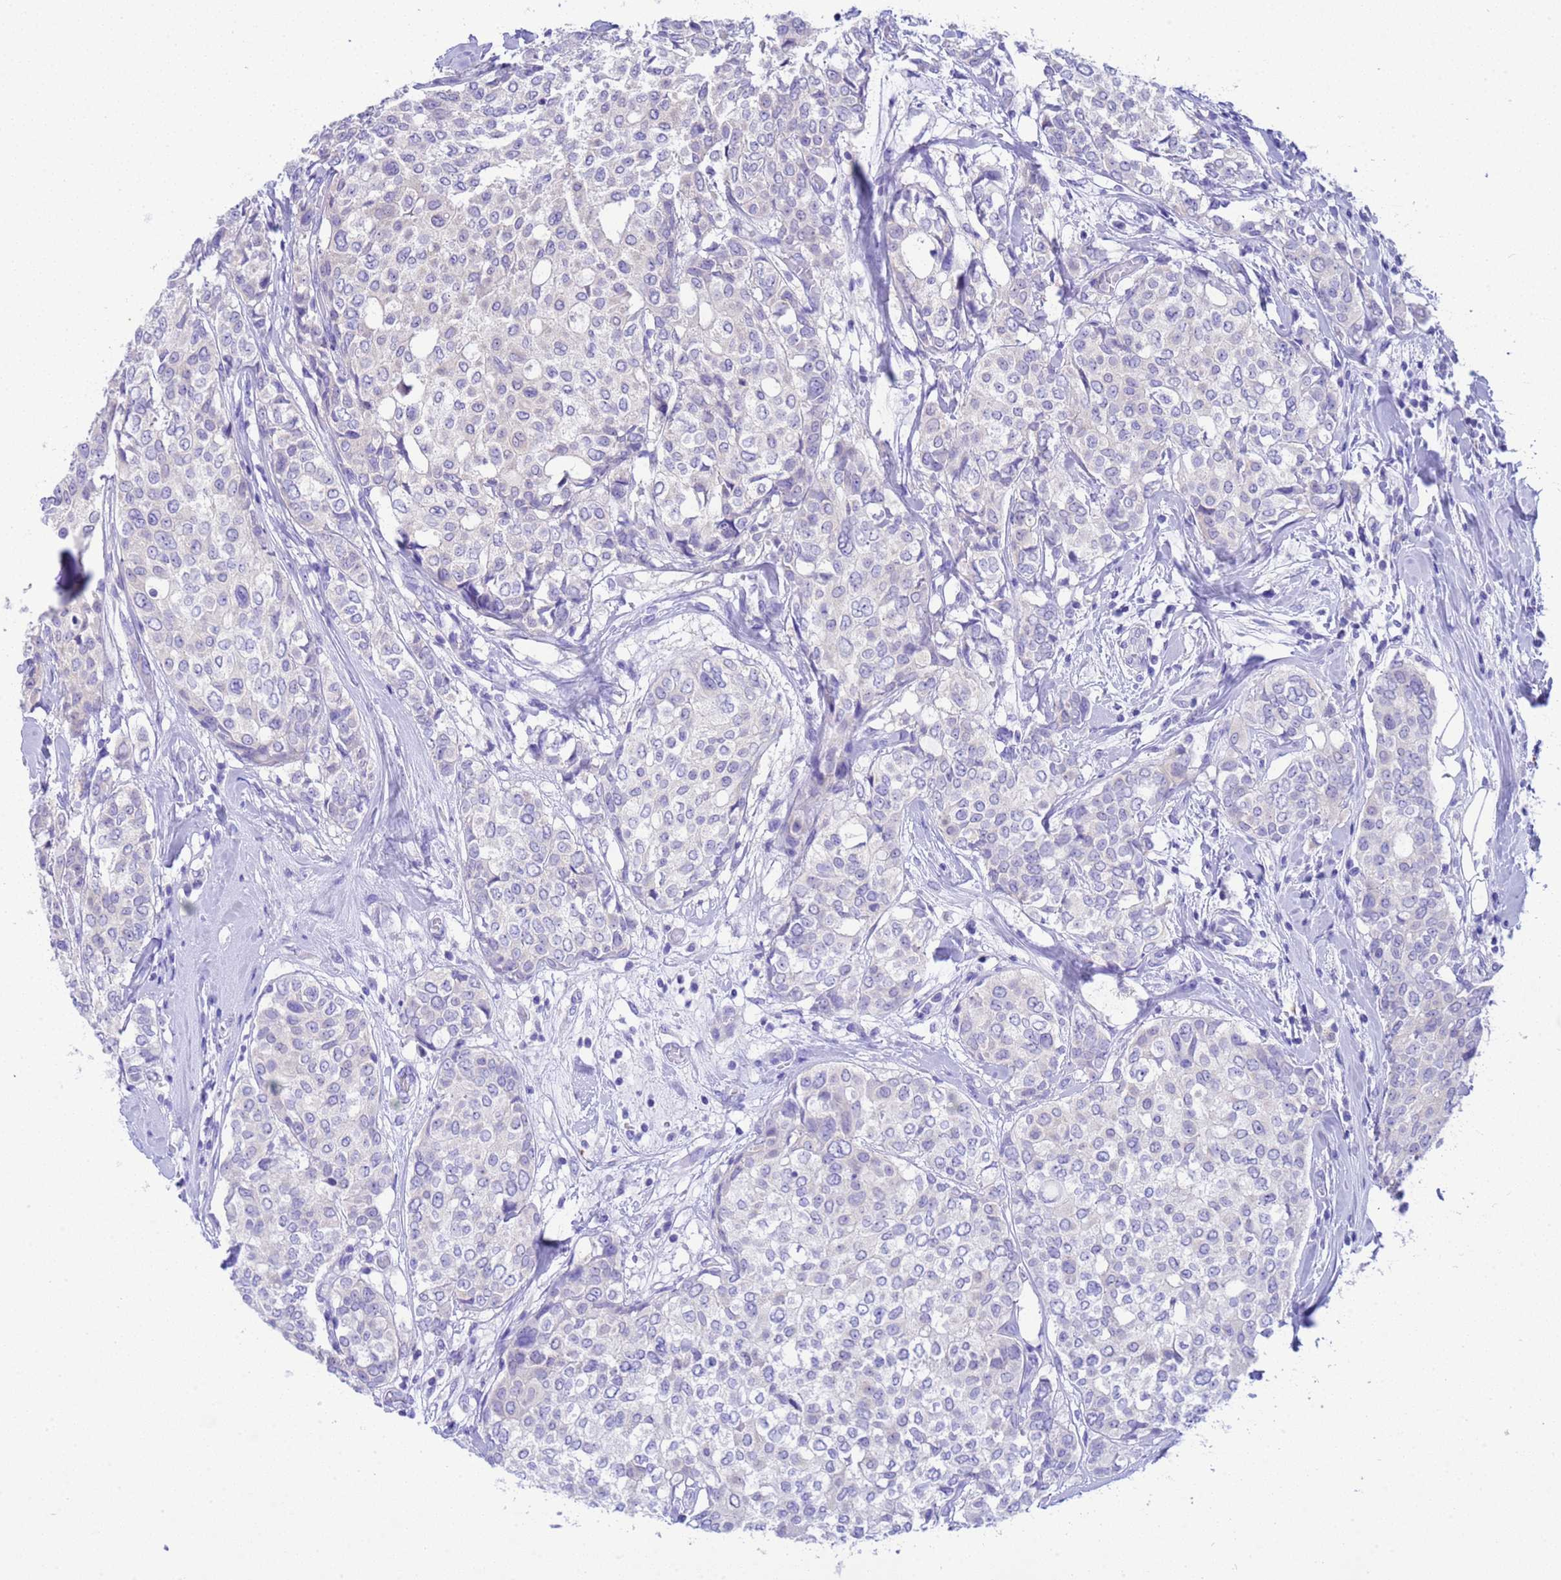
{"staining": {"intensity": "negative", "quantity": "none", "location": "none"}, "tissue": "breast cancer", "cell_type": "Tumor cells", "image_type": "cancer", "snomed": [{"axis": "morphology", "description": "Lobular carcinoma"}, {"axis": "topography", "description": "Breast"}], "caption": "Immunohistochemistry (IHC) photomicrograph of neoplastic tissue: human lobular carcinoma (breast) stained with DAB demonstrates no significant protein expression in tumor cells.", "gene": "USP38", "patient": {"sex": "female", "age": 51}}